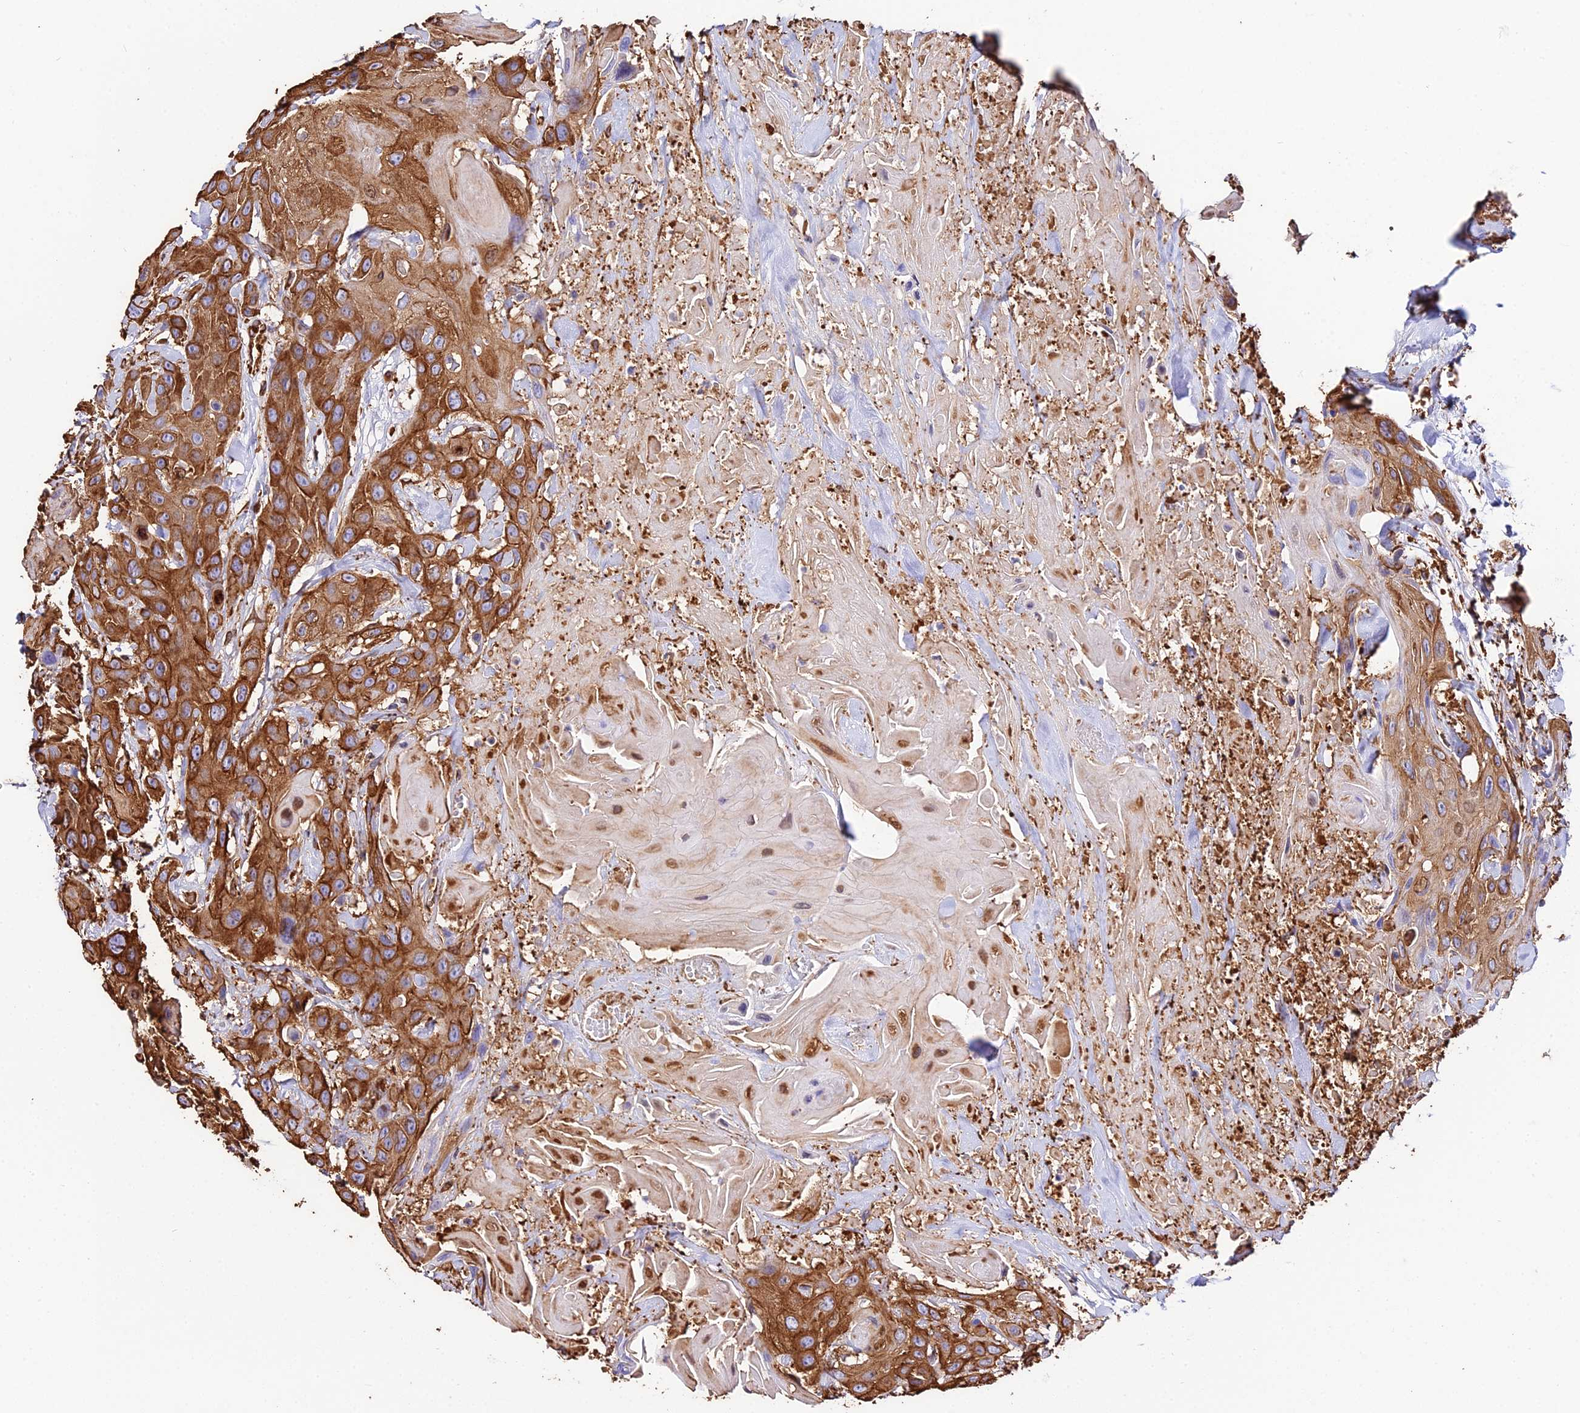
{"staining": {"intensity": "strong", "quantity": ">75%", "location": "cytoplasmic/membranous"}, "tissue": "head and neck cancer", "cell_type": "Tumor cells", "image_type": "cancer", "snomed": [{"axis": "morphology", "description": "Squamous cell carcinoma, NOS"}, {"axis": "topography", "description": "Head-Neck"}], "caption": "Immunohistochemistry (DAB) staining of human head and neck cancer (squamous cell carcinoma) reveals strong cytoplasmic/membranous protein staining in approximately >75% of tumor cells.", "gene": "TUBA3D", "patient": {"sex": "male", "age": 81}}